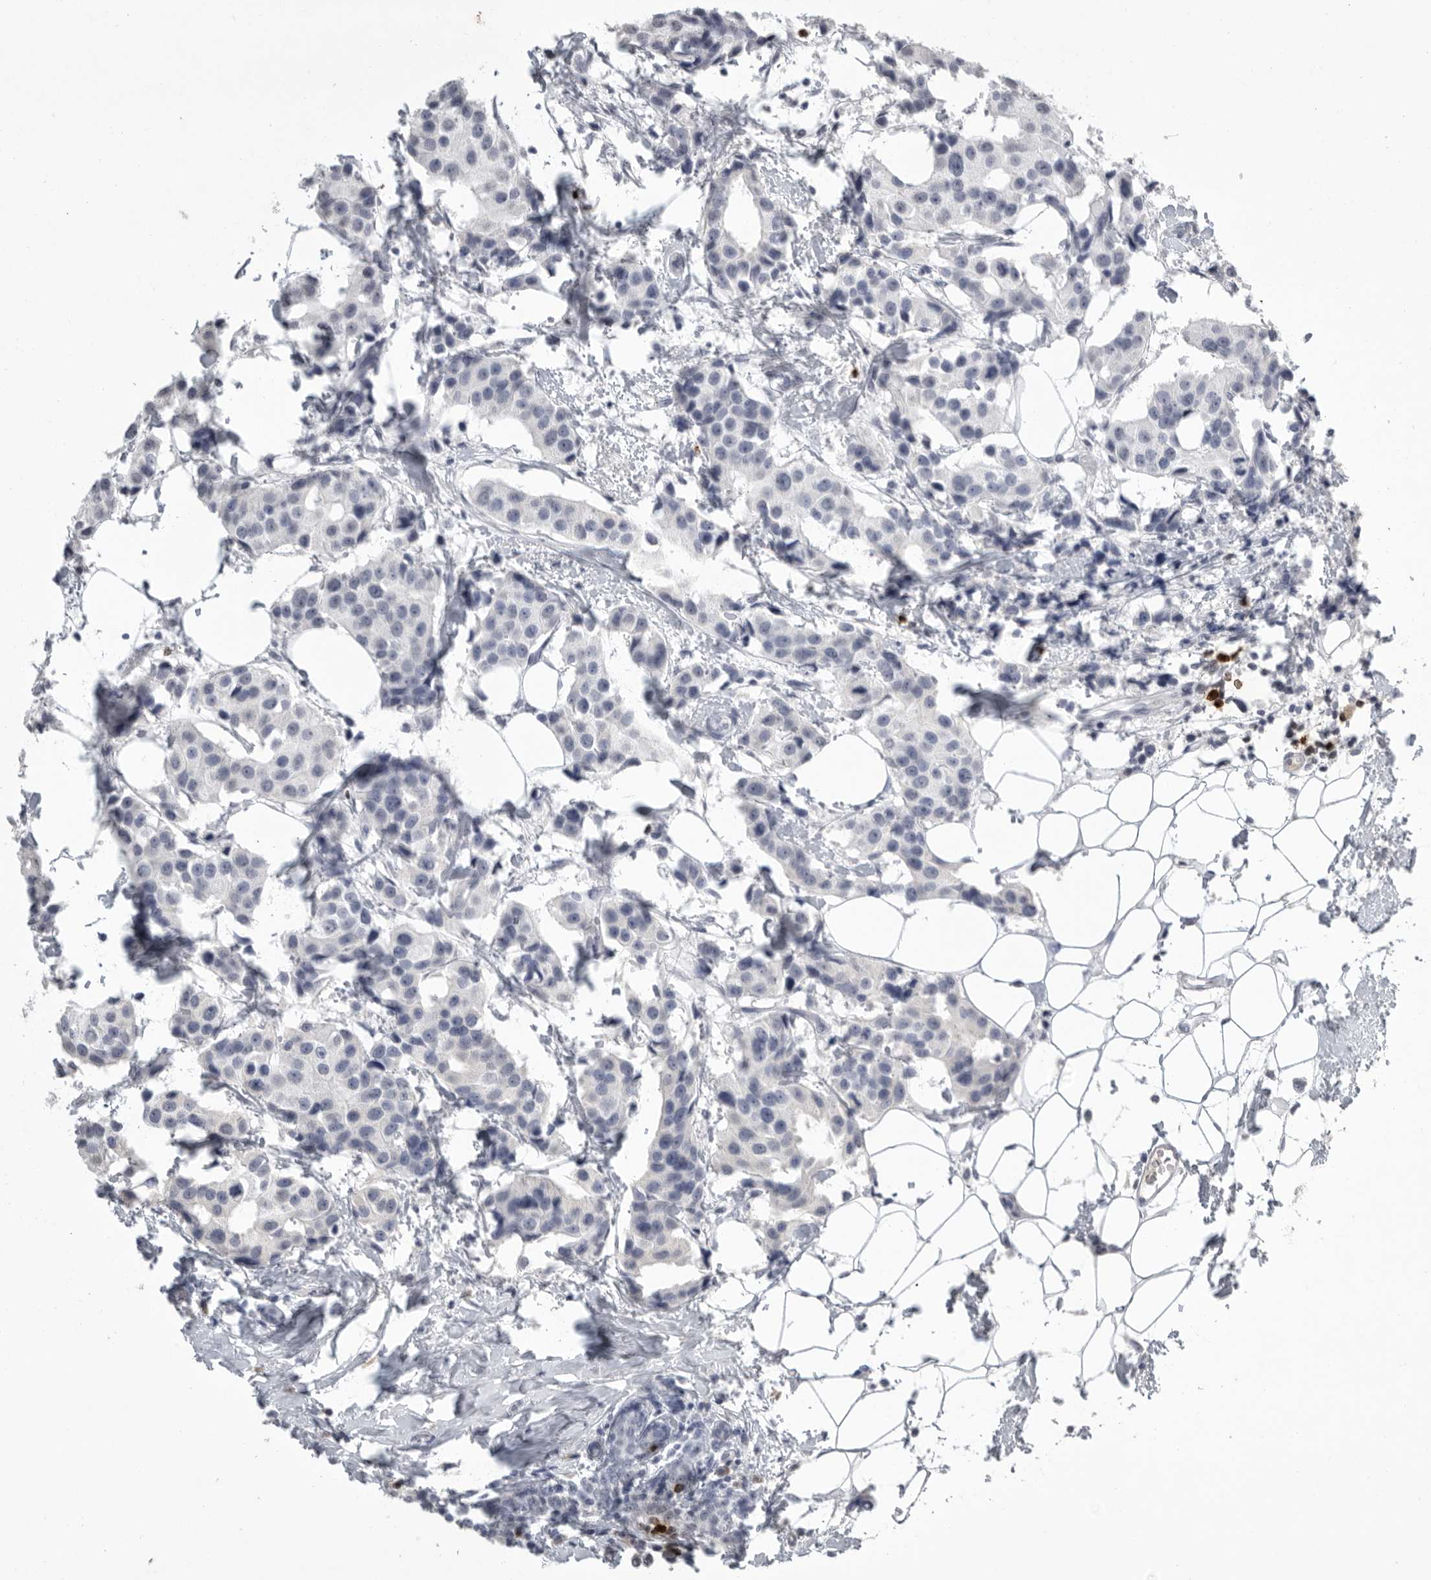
{"staining": {"intensity": "negative", "quantity": "none", "location": "none"}, "tissue": "breast cancer", "cell_type": "Tumor cells", "image_type": "cancer", "snomed": [{"axis": "morphology", "description": "Normal tissue, NOS"}, {"axis": "morphology", "description": "Duct carcinoma"}, {"axis": "topography", "description": "Breast"}], "caption": "The immunohistochemistry (IHC) image has no significant staining in tumor cells of invasive ductal carcinoma (breast) tissue.", "gene": "GNLY", "patient": {"sex": "female", "age": 39}}